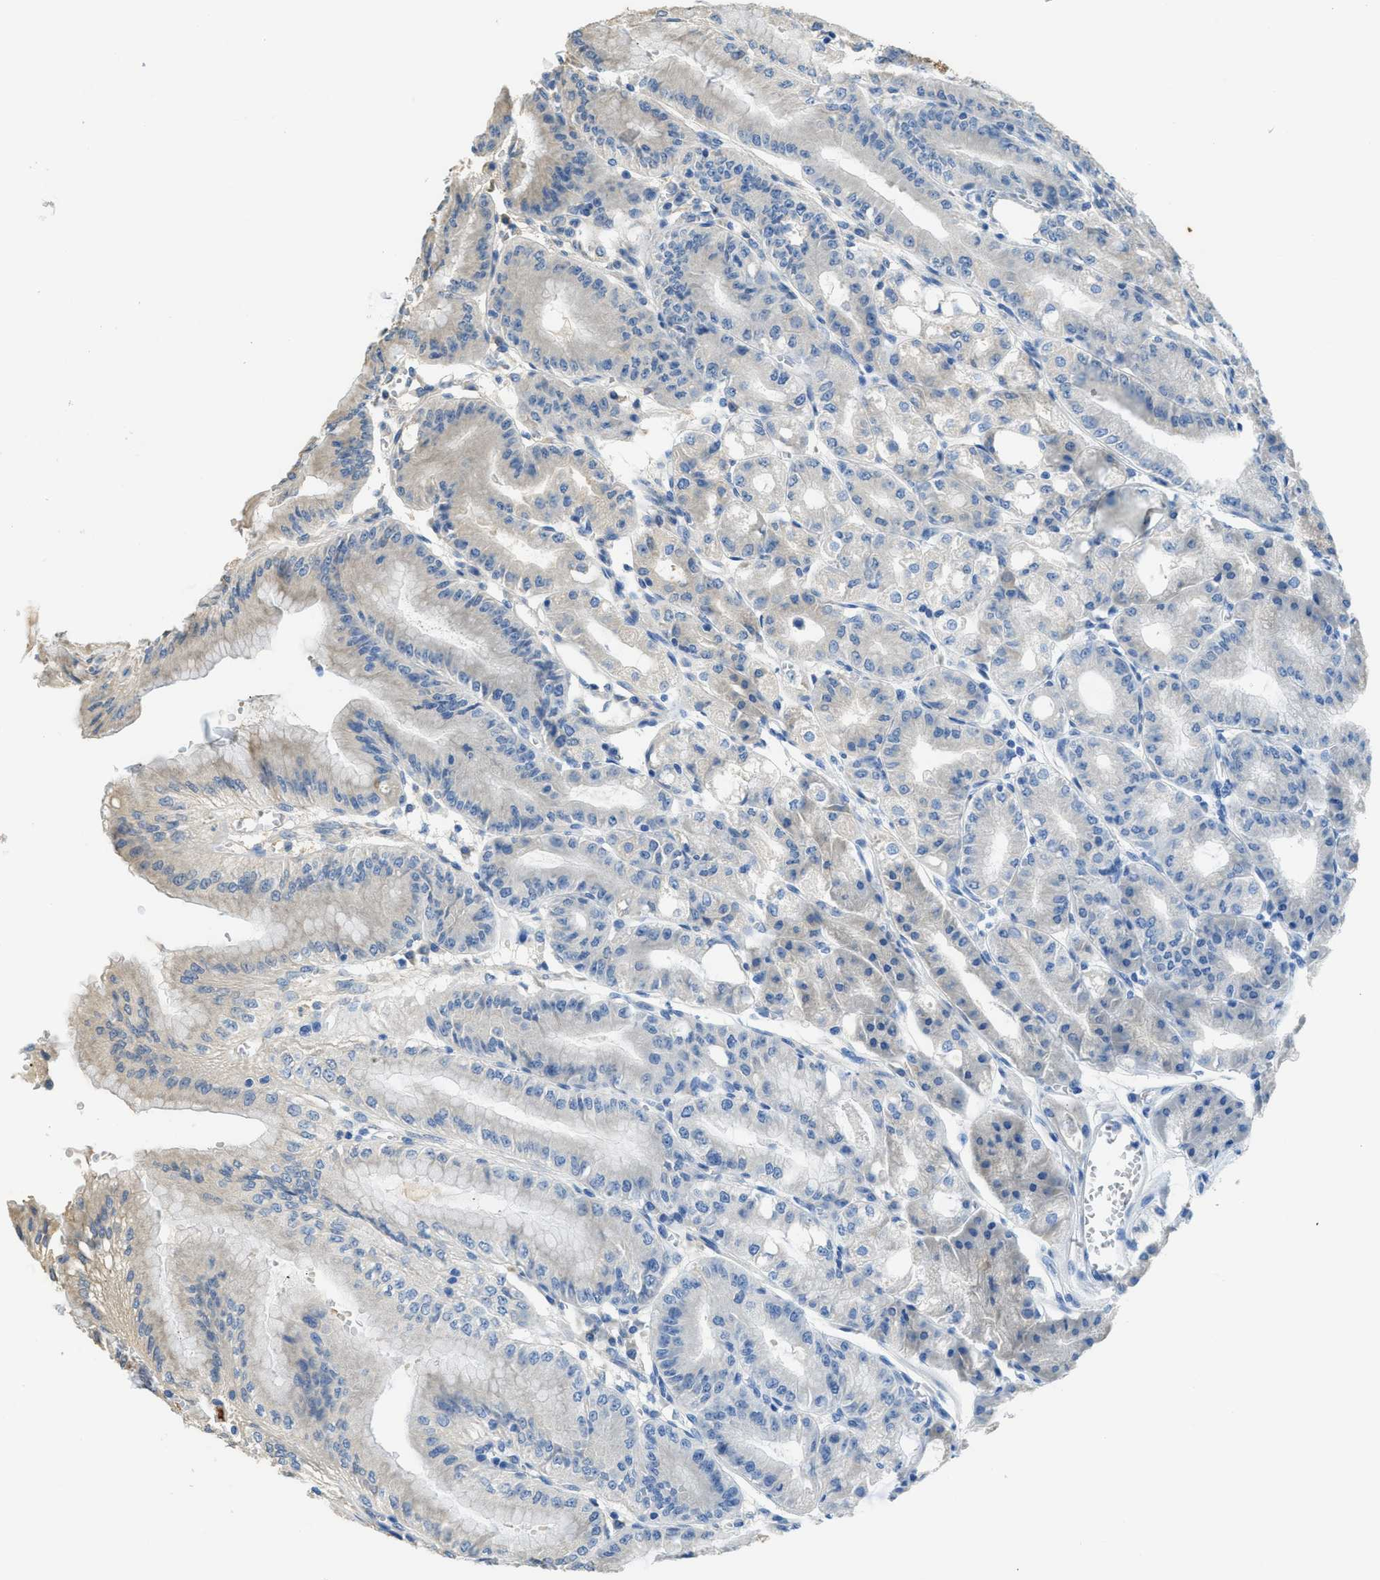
{"staining": {"intensity": "negative", "quantity": "none", "location": "none"}, "tissue": "stomach", "cell_type": "Glandular cells", "image_type": "normal", "snomed": [{"axis": "morphology", "description": "Normal tissue, NOS"}, {"axis": "topography", "description": "Stomach, lower"}], "caption": "Immunohistochemical staining of benign stomach shows no significant staining in glandular cells.", "gene": "RIPK2", "patient": {"sex": "male", "age": 71}}